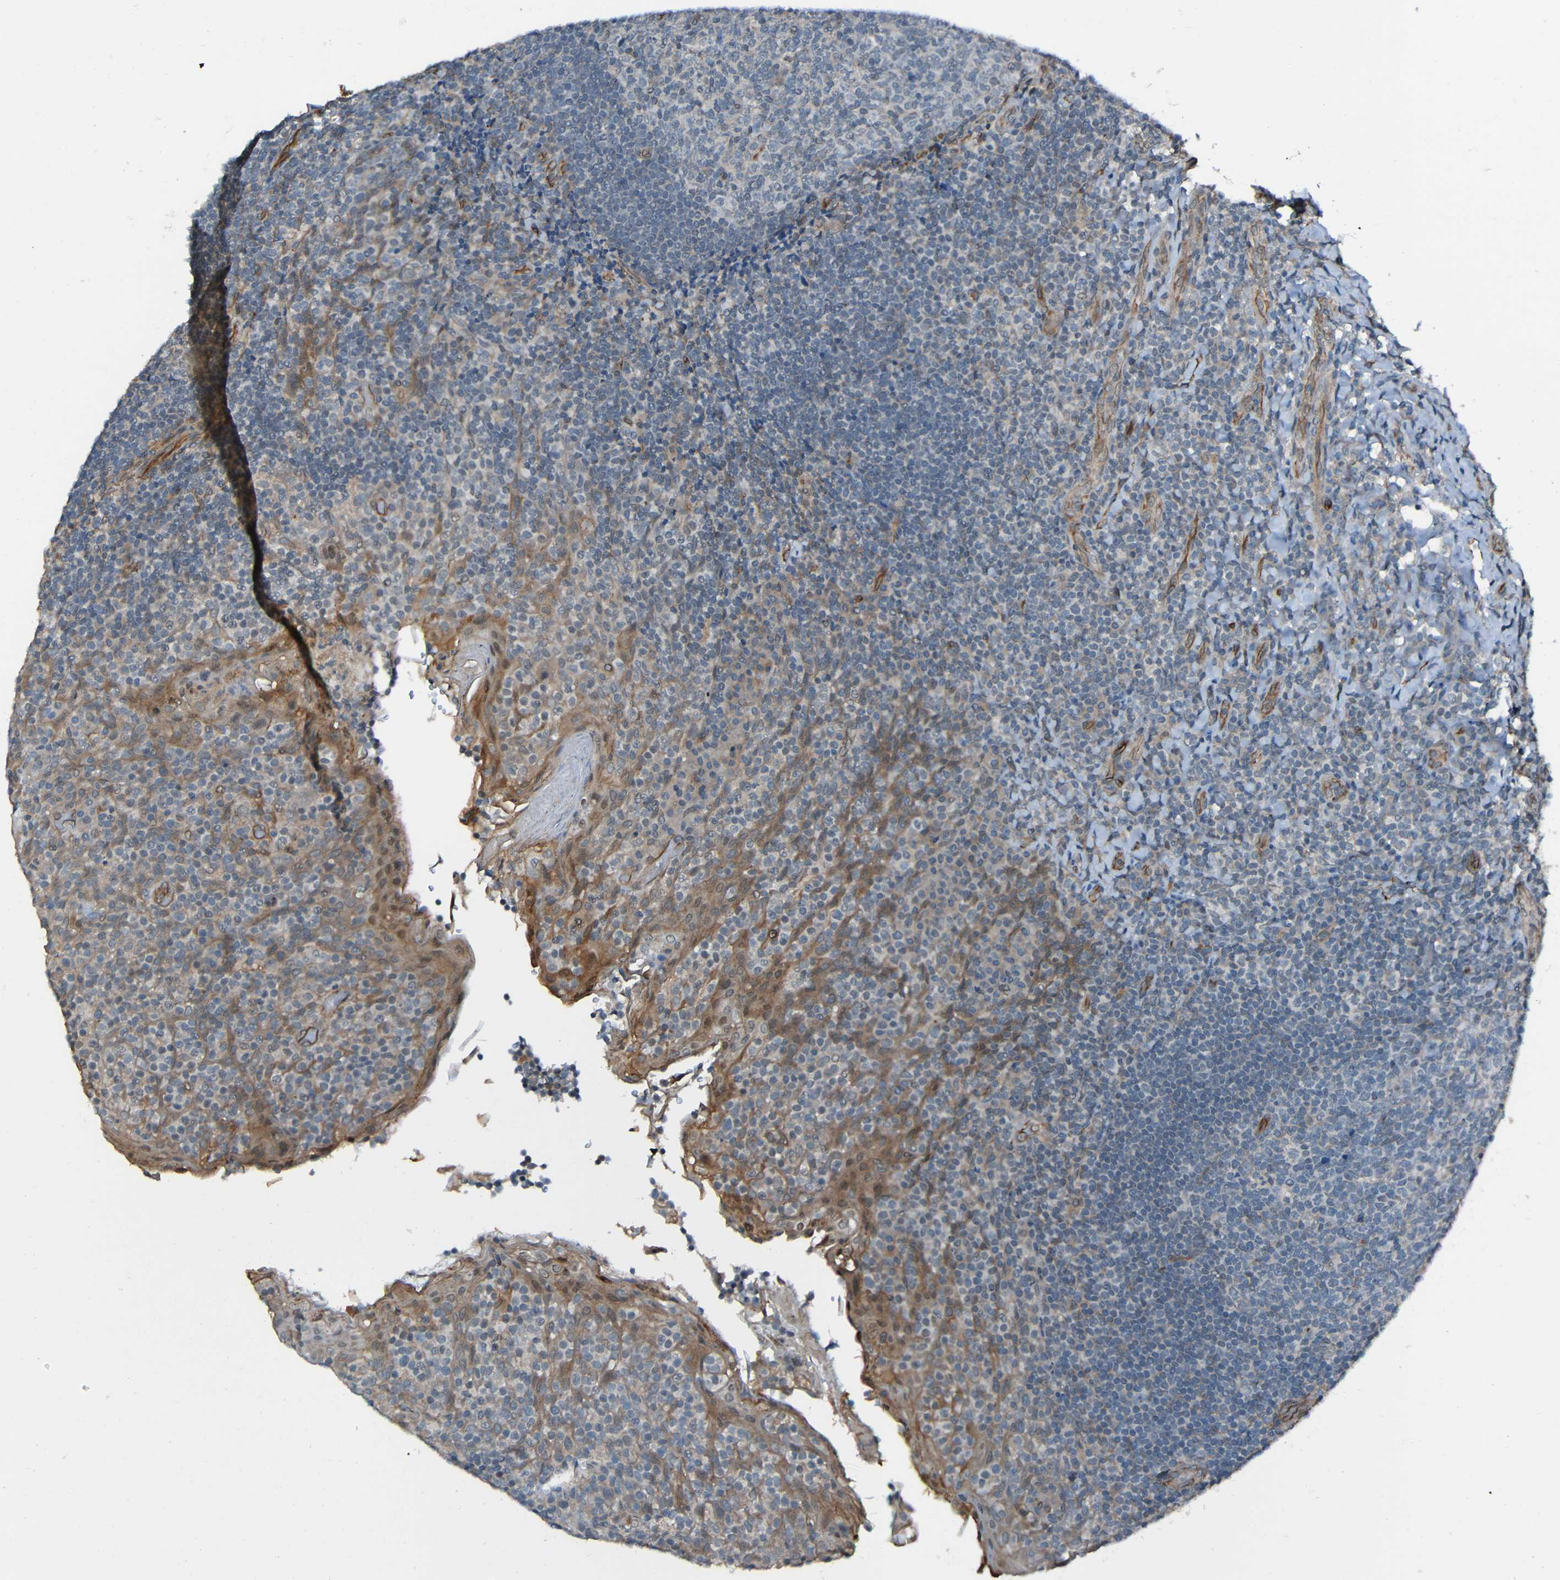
{"staining": {"intensity": "negative", "quantity": "none", "location": "none"}, "tissue": "tonsil", "cell_type": "Germinal center cells", "image_type": "normal", "snomed": [{"axis": "morphology", "description": "Normal tissue, NOS"}, {"axis": "topography", "description": "Tonsil"}], "caption": "There is no significant expression in germinal center cells of tonsil. (Immunohistochemistry, brightfield microscopy, high magnification).", "gene": "LGR5", "patient": {"sex": "male", "age": 17}}